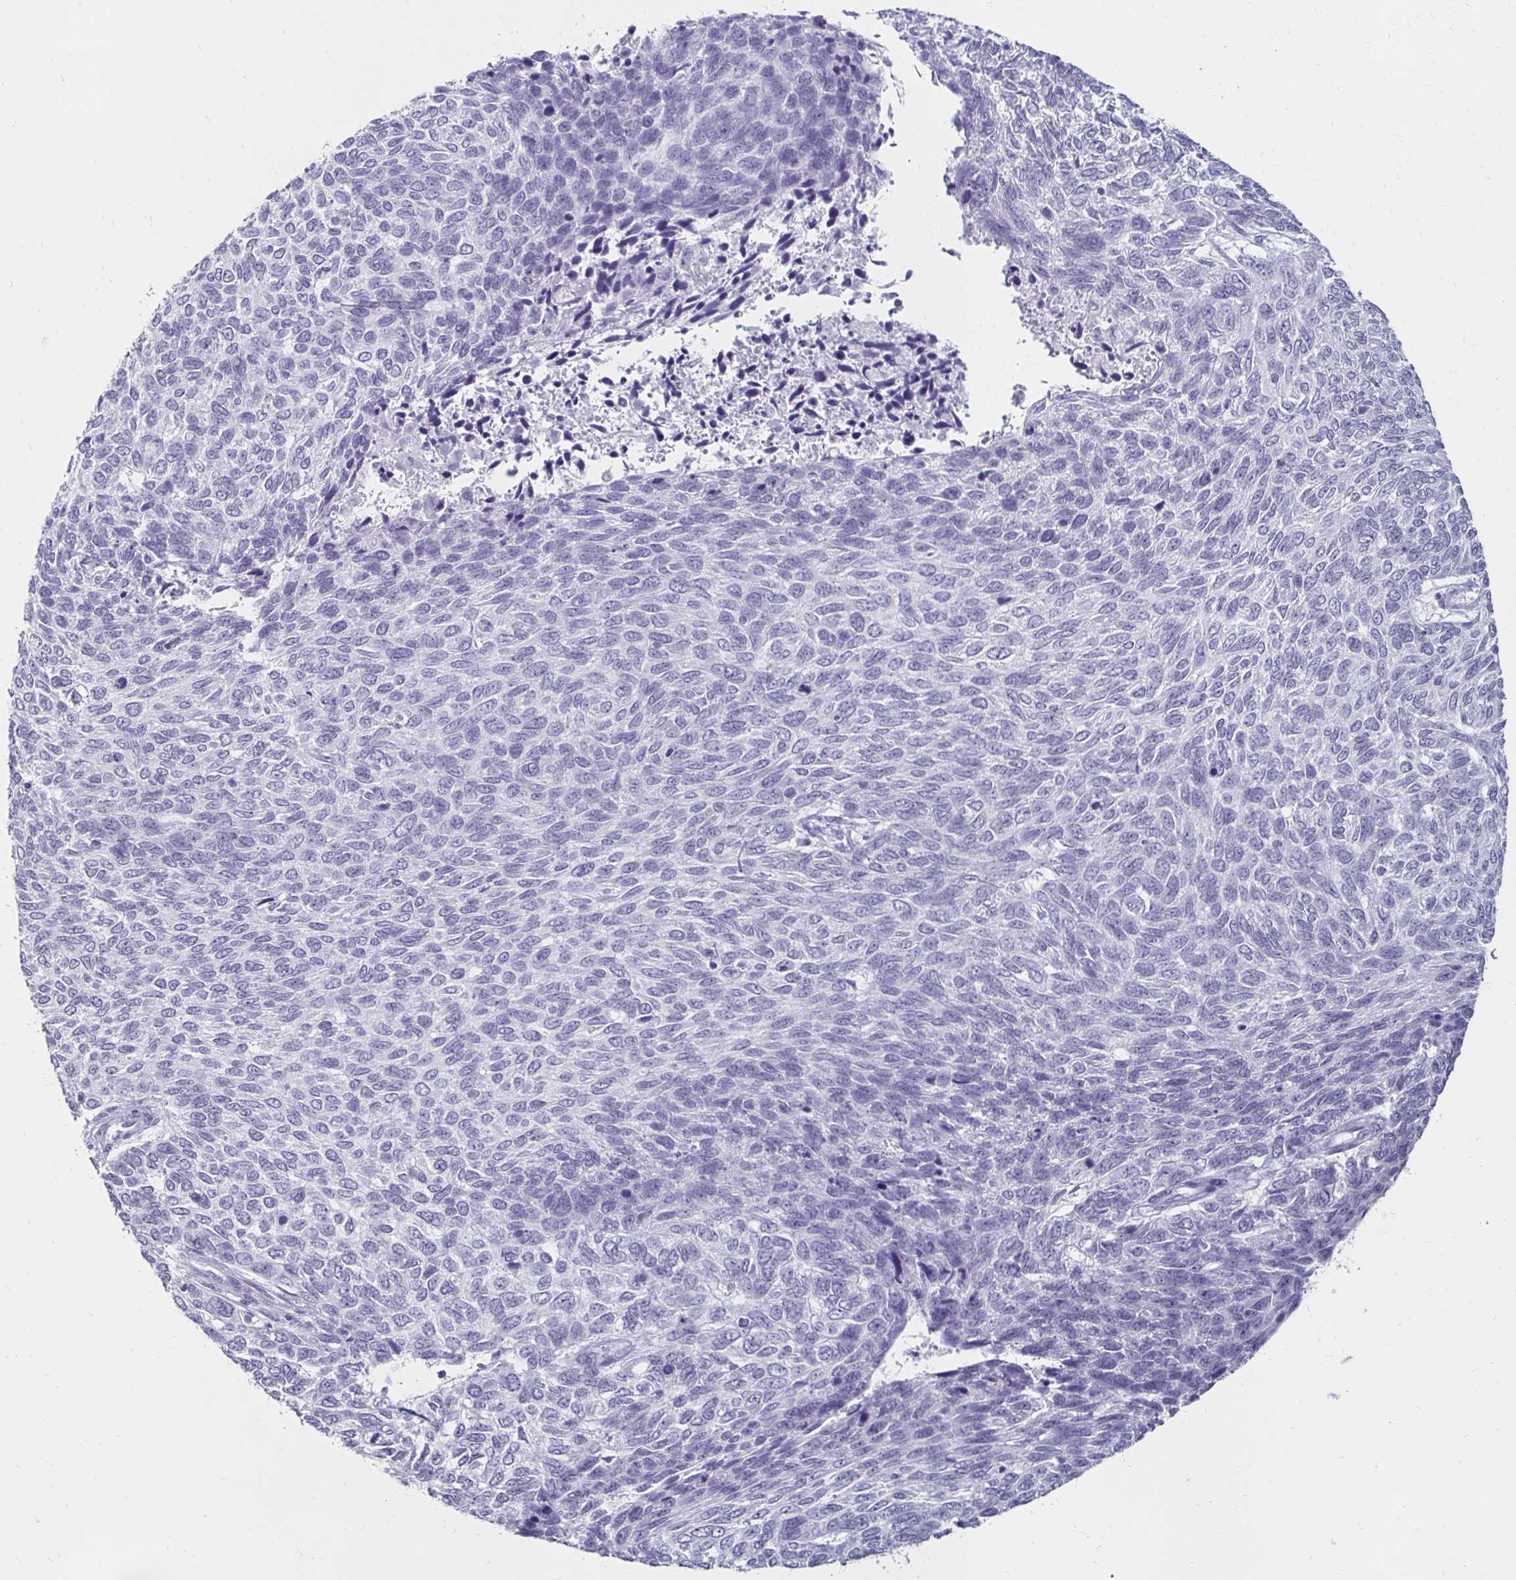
{"staining": {"intensity": "negative", "quantity": "none", "location": "none"}, "tissue": "skin cancer", "cell_type": "Tumor cells", "image_type": "cancer", "snomed": [{"axis": "morphology", "description": "Basal cell carcinoma"}, {"axis": "topography", "description": "Skin"}], "caption": "Protein analysis of skin basal cell carcinoma displays no significant positivity in tumor cells. Nuclei are stained in blue.", "gene": "TOMM34", "patient": {"sex": "female", "age": 65}}